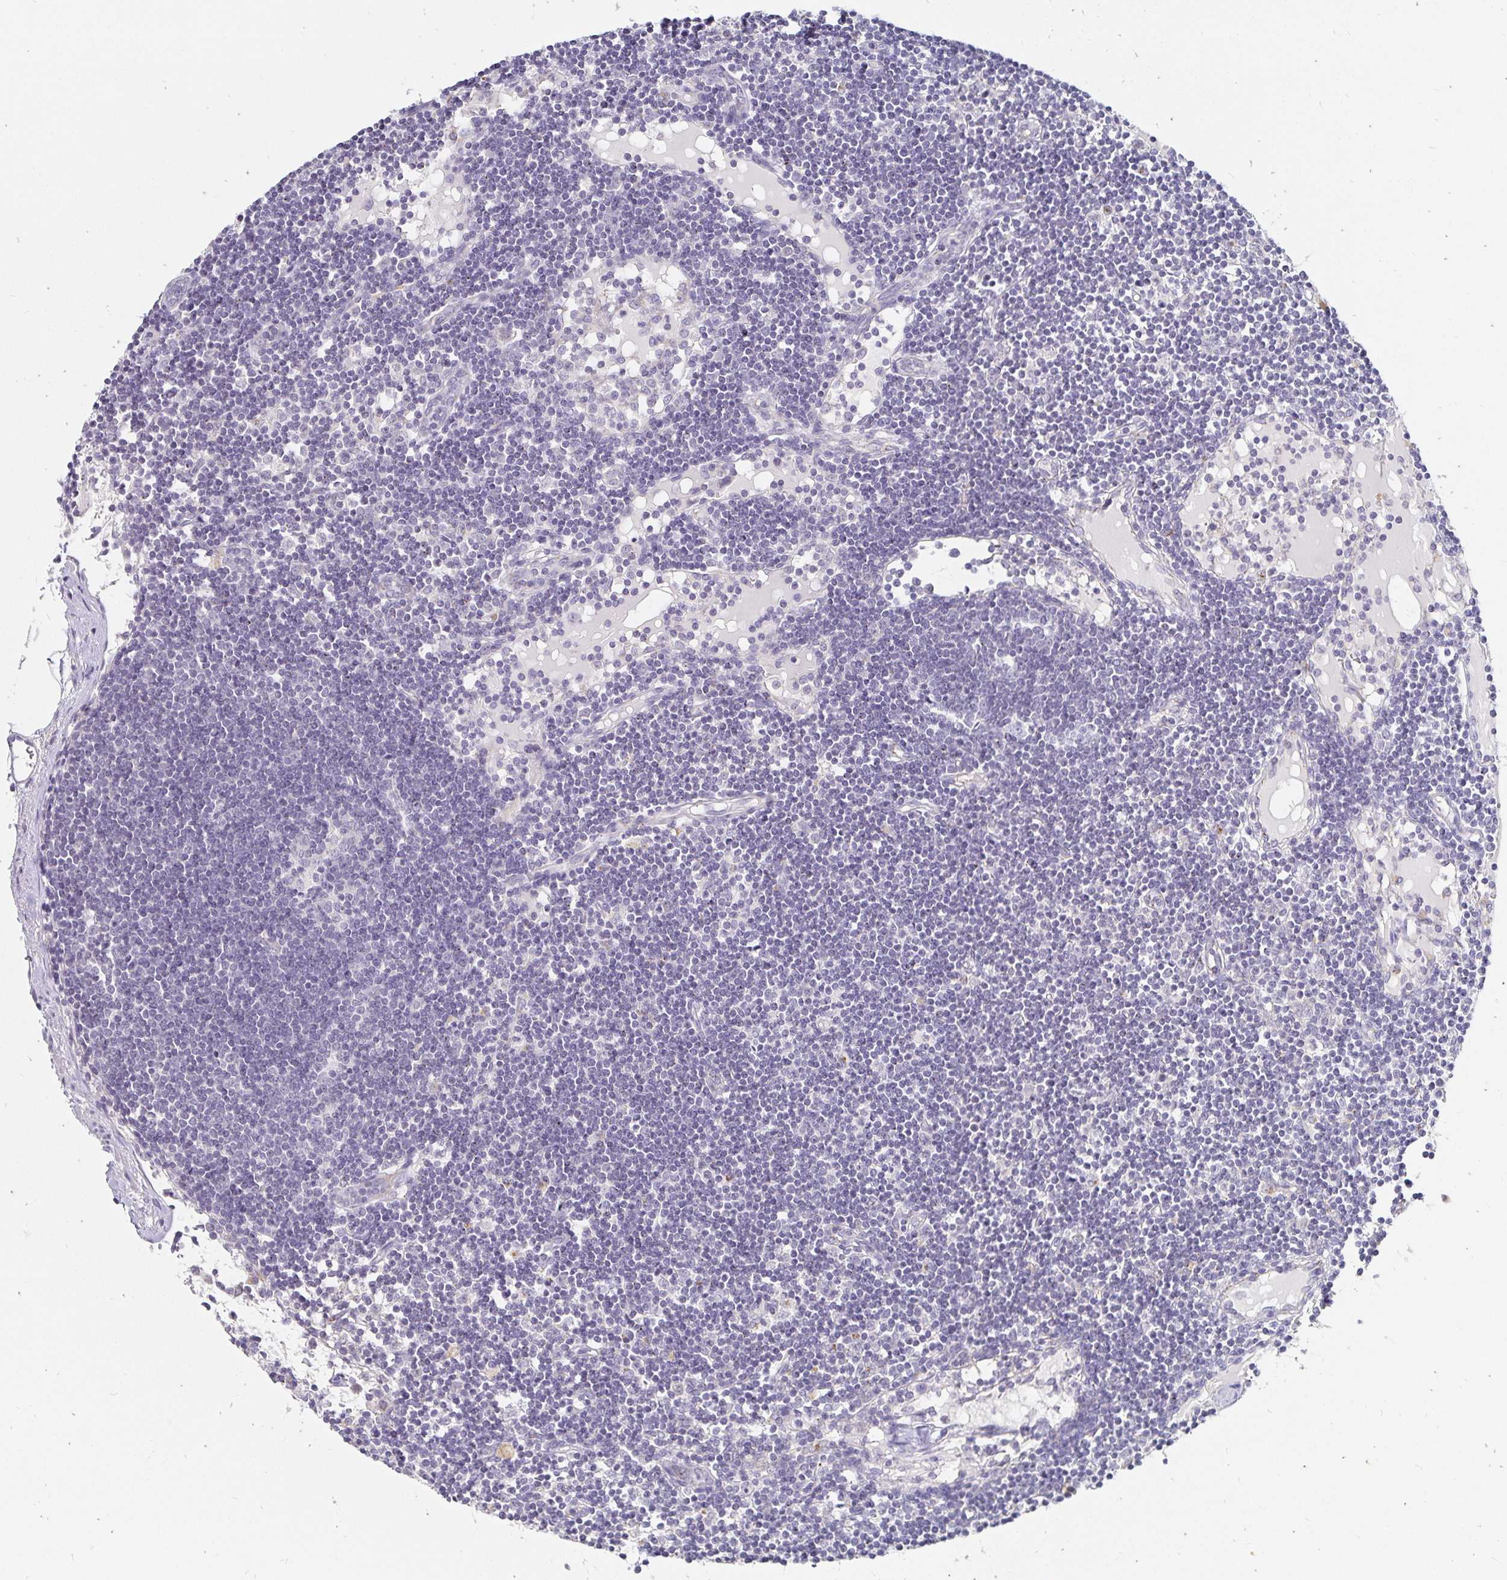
{"staining": {"intensity": "negative", "quantity": "none", "location": "none"}, "tissue": "lymph node", "cell_type": "Germinal center cells", "image_type": "normal", "snomed": [{"axis": "morphology", "description": "Normal tissue, NOS"}, {"axis": "topography", "description": "Lymph node"}], "caption": "This is a histopathology image of IHC staining of normal lymph node, which shows no positivity in germinal center cells. (DAB immunohistochemistry visualized using brightfield microscopy, high magnification).", "gene": "PDX1", "patient": {"sex": "female", "age": 65}}